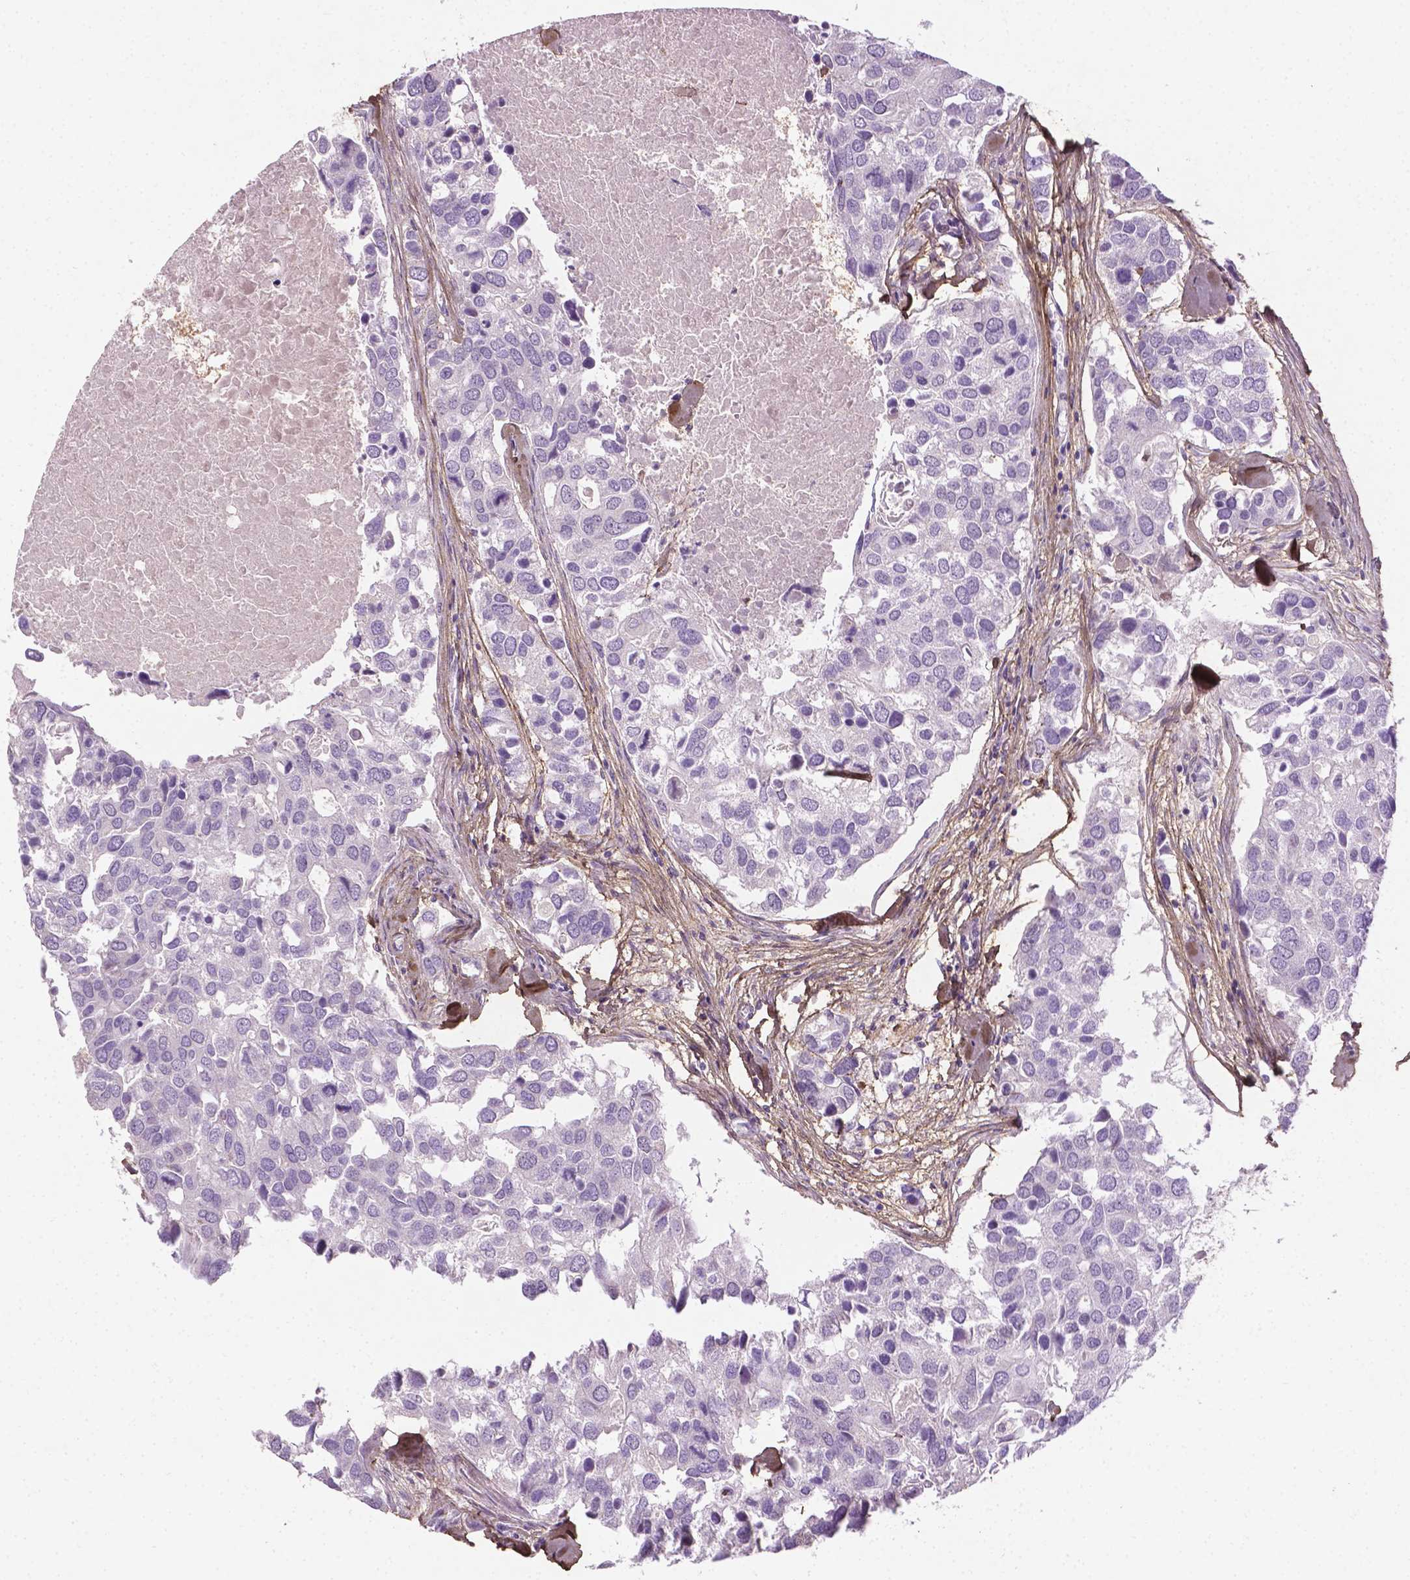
{"staining": {"intensity": "negative", "quantity": "none", "location": "none"}, "tissue": "breast cancer", "cell_type": "Tumor cells", "image_type": "cancer", "snomed": [{"axis": "morphology", "description": "Duct carcinoma"}, {"axis": "topography", "description": "Breast"}], "caption": "Human breast cancer stained for a protein using immunohistochemistry (IHC) reveals no staining in tumor cells.", "gene": "DLG2", "patient": {"sex": "female", "age": 83}}